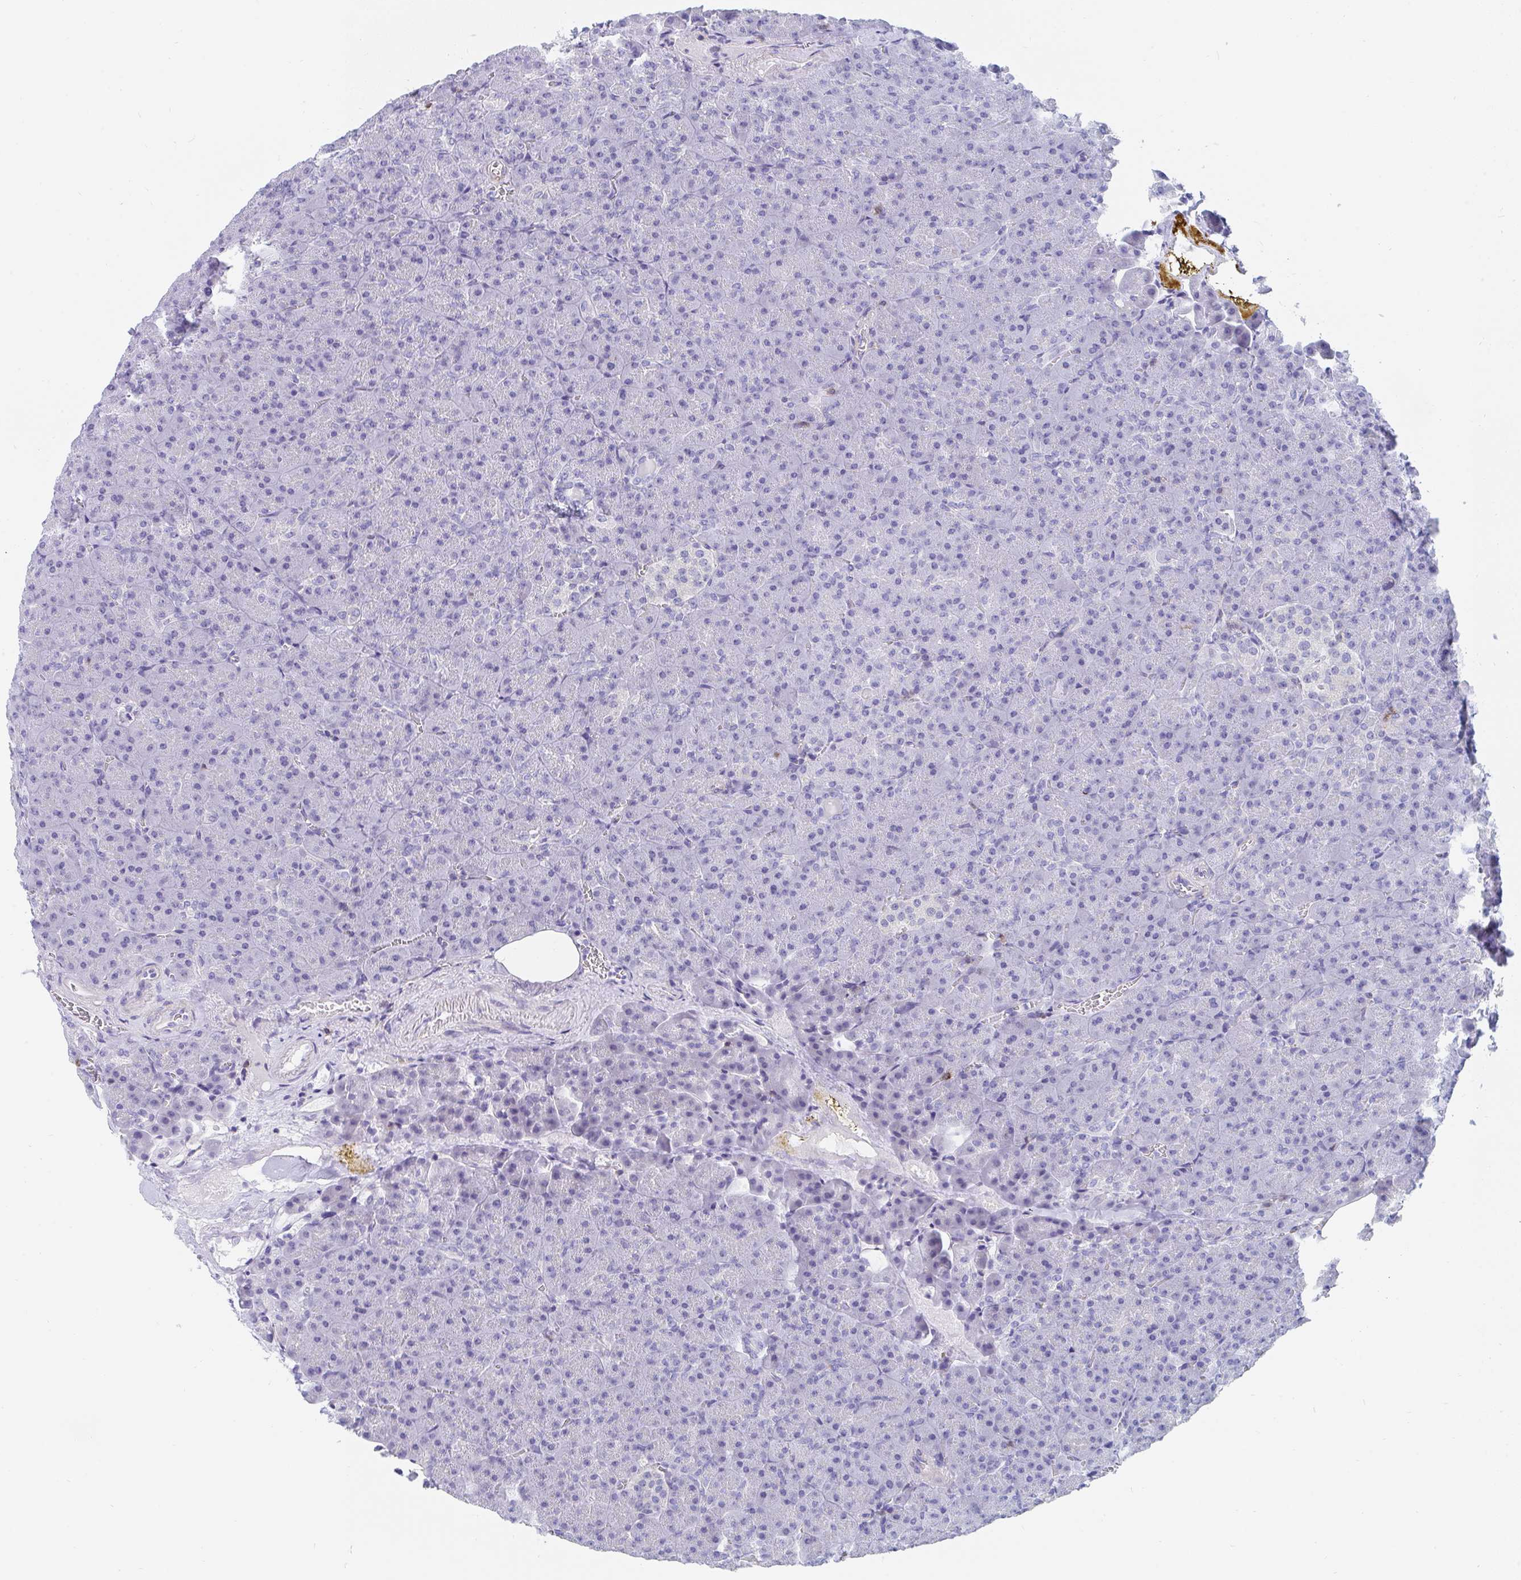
{"staining": {"intensity": "negative", "quantity": "none", "location": "none"}, "tissue": "pancreas", "cell_type": "Exocrine glandular cells", "image_type": "normal", "snomed": [{"axis": "morphology", "description": "Normal tissue, NOS"}, {"axis": "topography", "description": "Pancreas"}], "caption": "This is an immunohistochemistry (IHC) histopathology image of benign pancreas. There is no expression in exocrine glandular cells.", "gene": "CD7", "patient": {"sex": "female", "age": 74}}